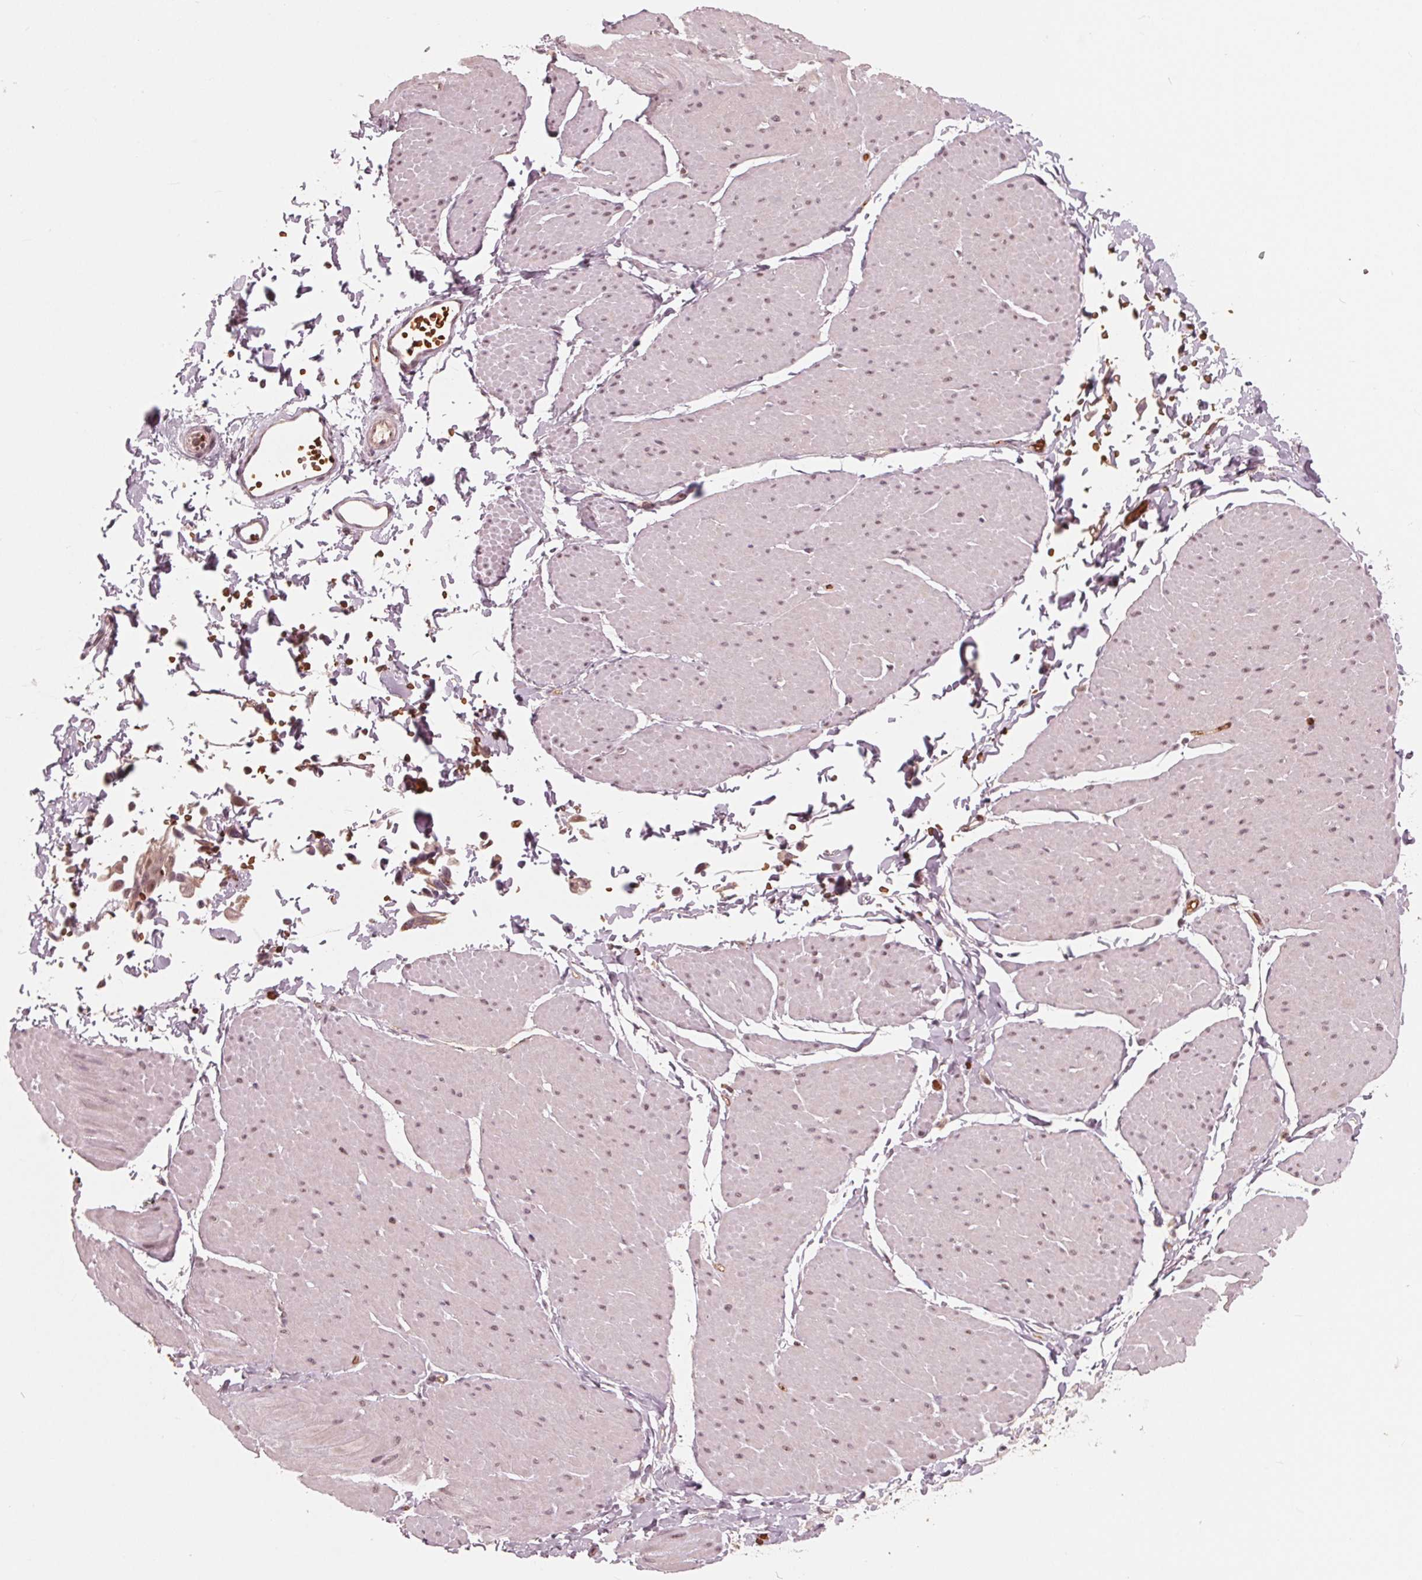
{"staining": {"intensity": "weak", "quantity": "25%-75%", "location": "nuclear"}, "tissue": "adipose tissue", "cell_type": "Adipocytes", "image_type": "normal", "snomed": [{"axis": "morphology", "description": "Normal tissue, NOS"}, {"axis": "topography", "description": "Smooth muscle"}, {"axis": "topography", "description": "Peripheral nerve tissue"}], "caption": "Immunohistochemical staining of benign human adipose tissue displays low levels of weak nuclear positivity in approximately 25%-75% of adipocytes.", "gene": "HIRIP3", "patient": {"sex": "male", "age": 58}}